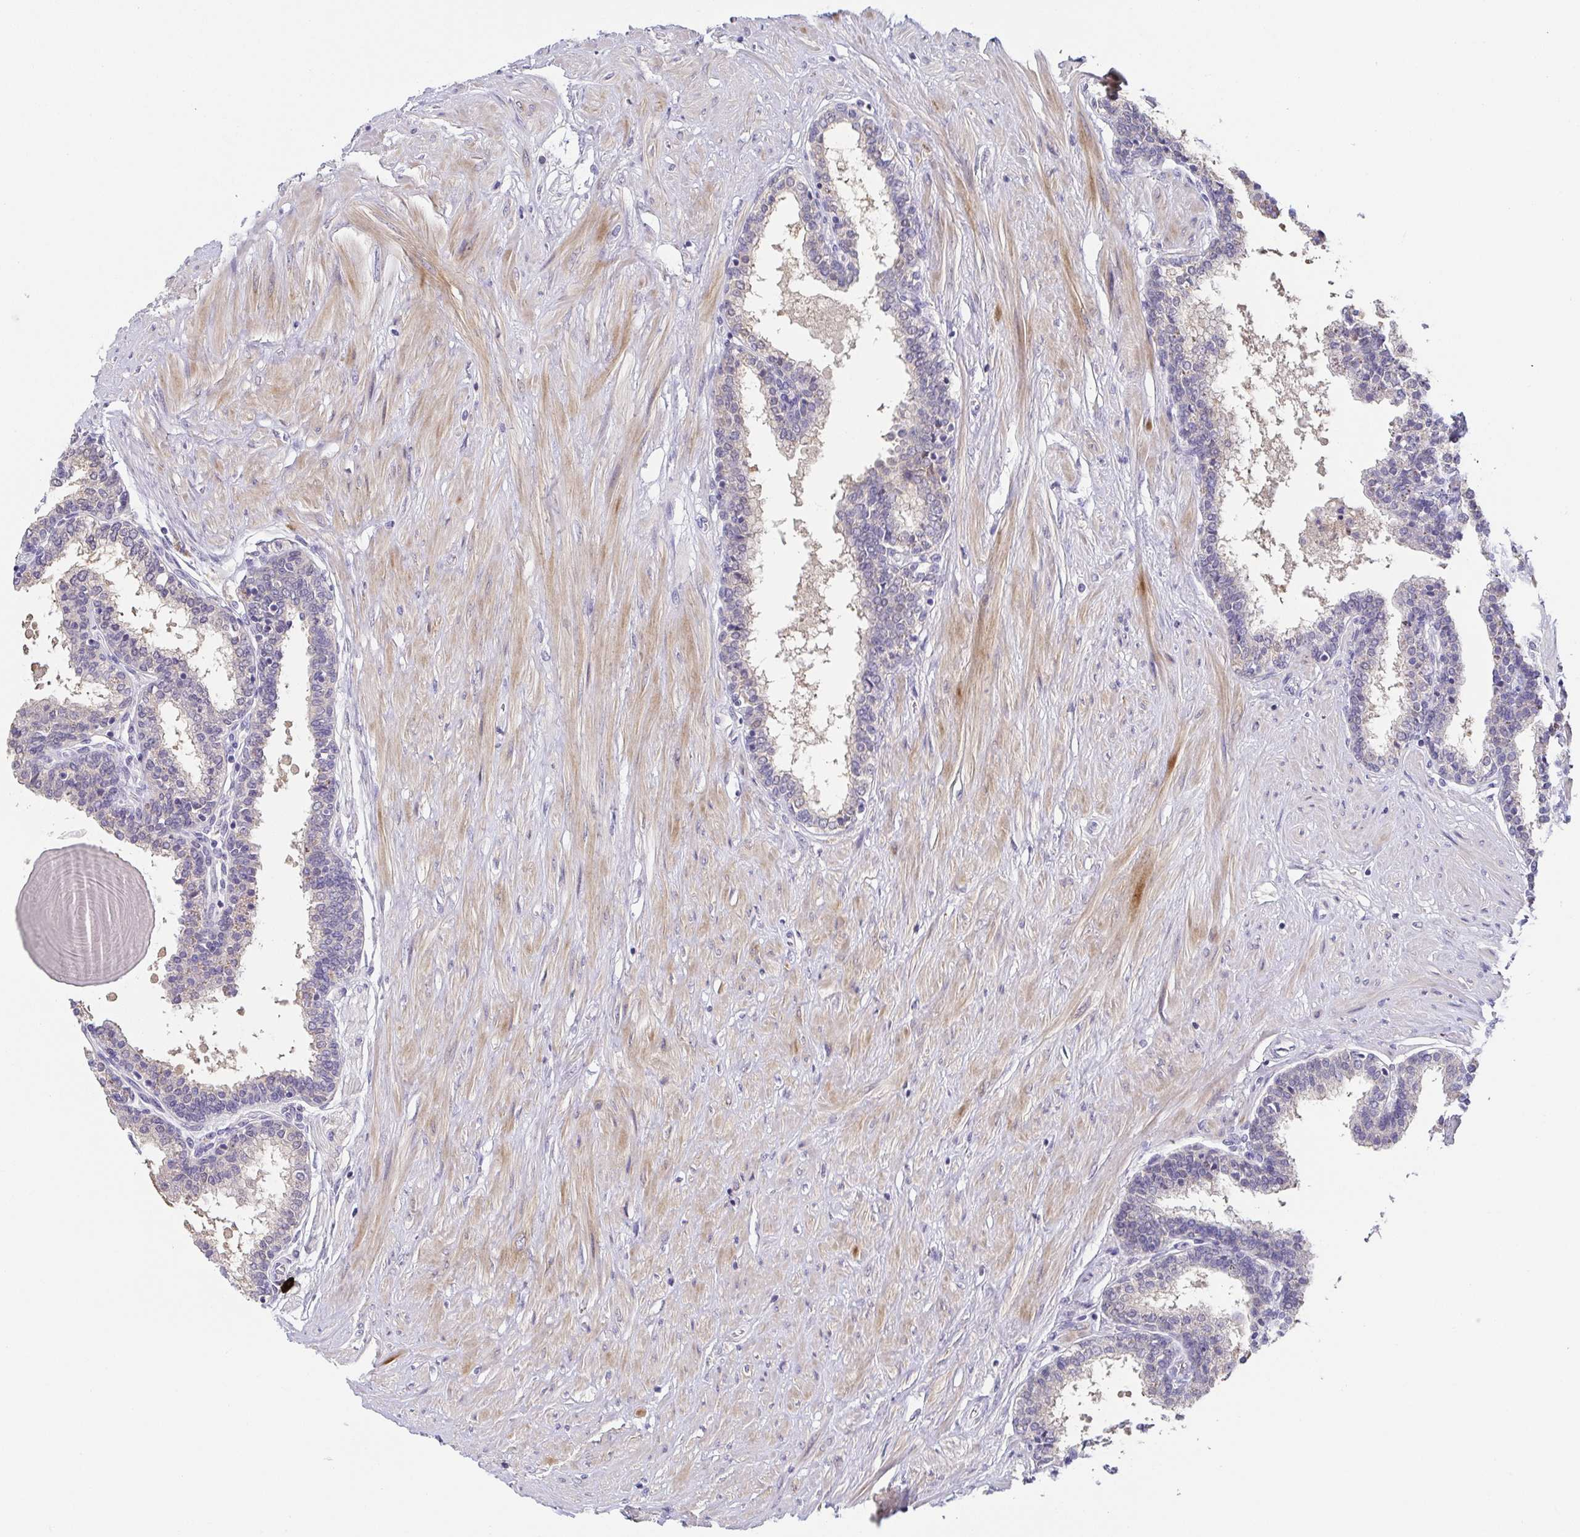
{"staining": {"intensity": "negative", "quantity": "none", "location": "none"}, "tissue": "prostate", "cell_type": "Glandular cells", "image_type": "normal", "snomed": [{"axis": "morphology", "description": "Normal tissue, NOS"}, {"axis": "topography", "description": "Prostate"}], "caption": "Protein analysis of unremarkable prostate displays no significant expression in glandular cells.", "gene": "RNASE7", "patient": {"sex": "male", "age": 55}}